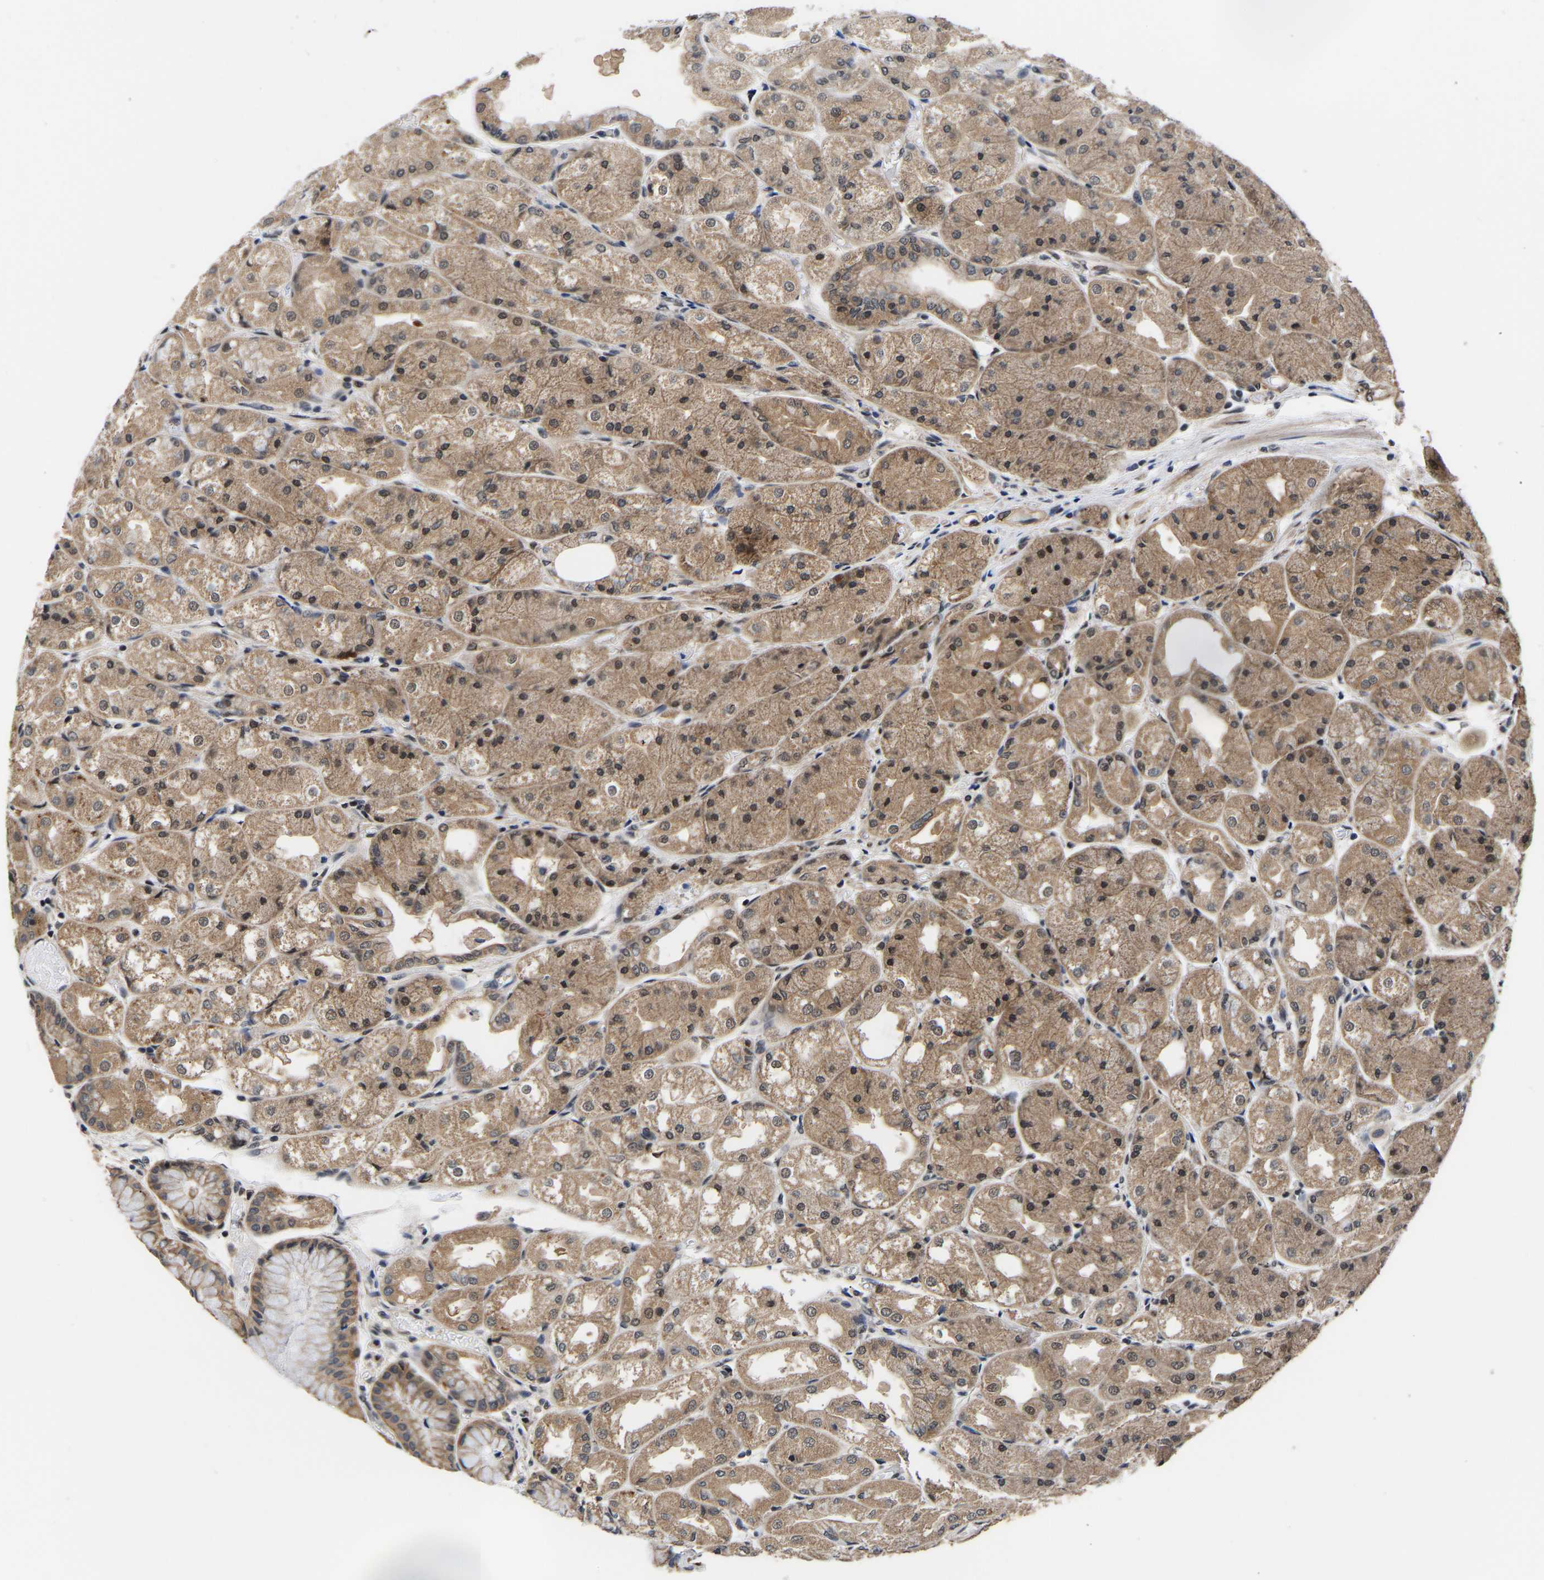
{"staining": {"intensity": "moderate", "quantity": ">75%", "location": "cytoplasmic/membranous,nuclear"}, "tissue": "stomach", "cell_type": "Glandular cells", "image_type": "normal", "snomed": [{"axis": "morphology", "description": "Normal tissue, NOS"}, {"axis": "topography", "description": "Stomach, upper"}], "caption": "Stomach stained for a protein reveals moderate cytoplasmic/membranous,nuclear positivity in glandular cells. (brown staining indicates protein expression, while blue staining denotes nuclei).", "gene": "METTL16", "patient": {"sex": "male", "age": 72}}